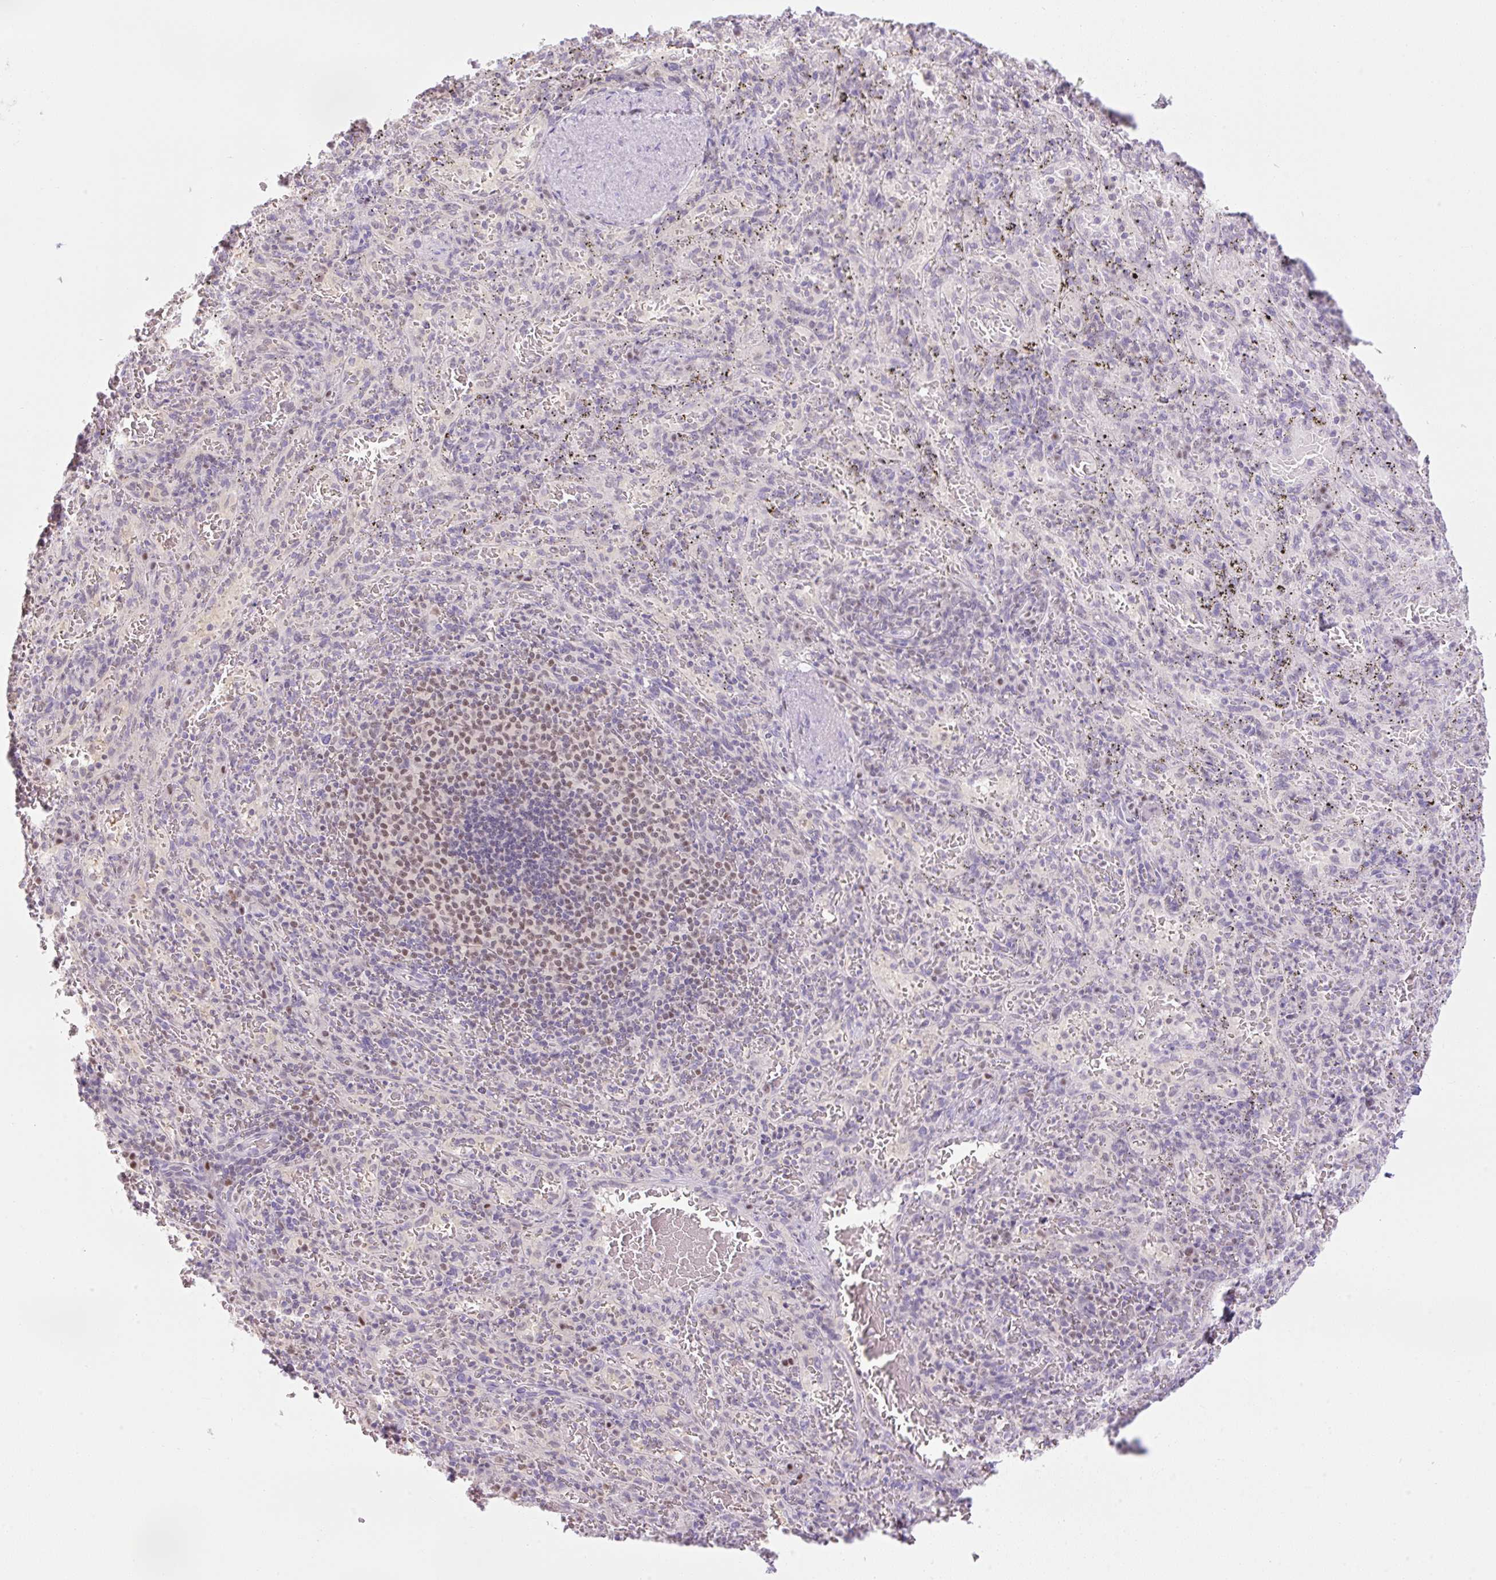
{"staining": {"intensity": "negative", "quantity": "none", "location": "none"}, "tissue": "spleen", "cell_type": "Cells in red pulp", "image_type": "normal", "snomed": [{"axis": "morphology", "description": "Normal tissue, NOS"}, {"axis": "topography", "description": "Spleen"}], "caption": "Immunohistochemistry of normal human spleen shows no staining in cells in red pulp.", "gene": "TLE3", "patient": {"sex": "male", "age": 57}}